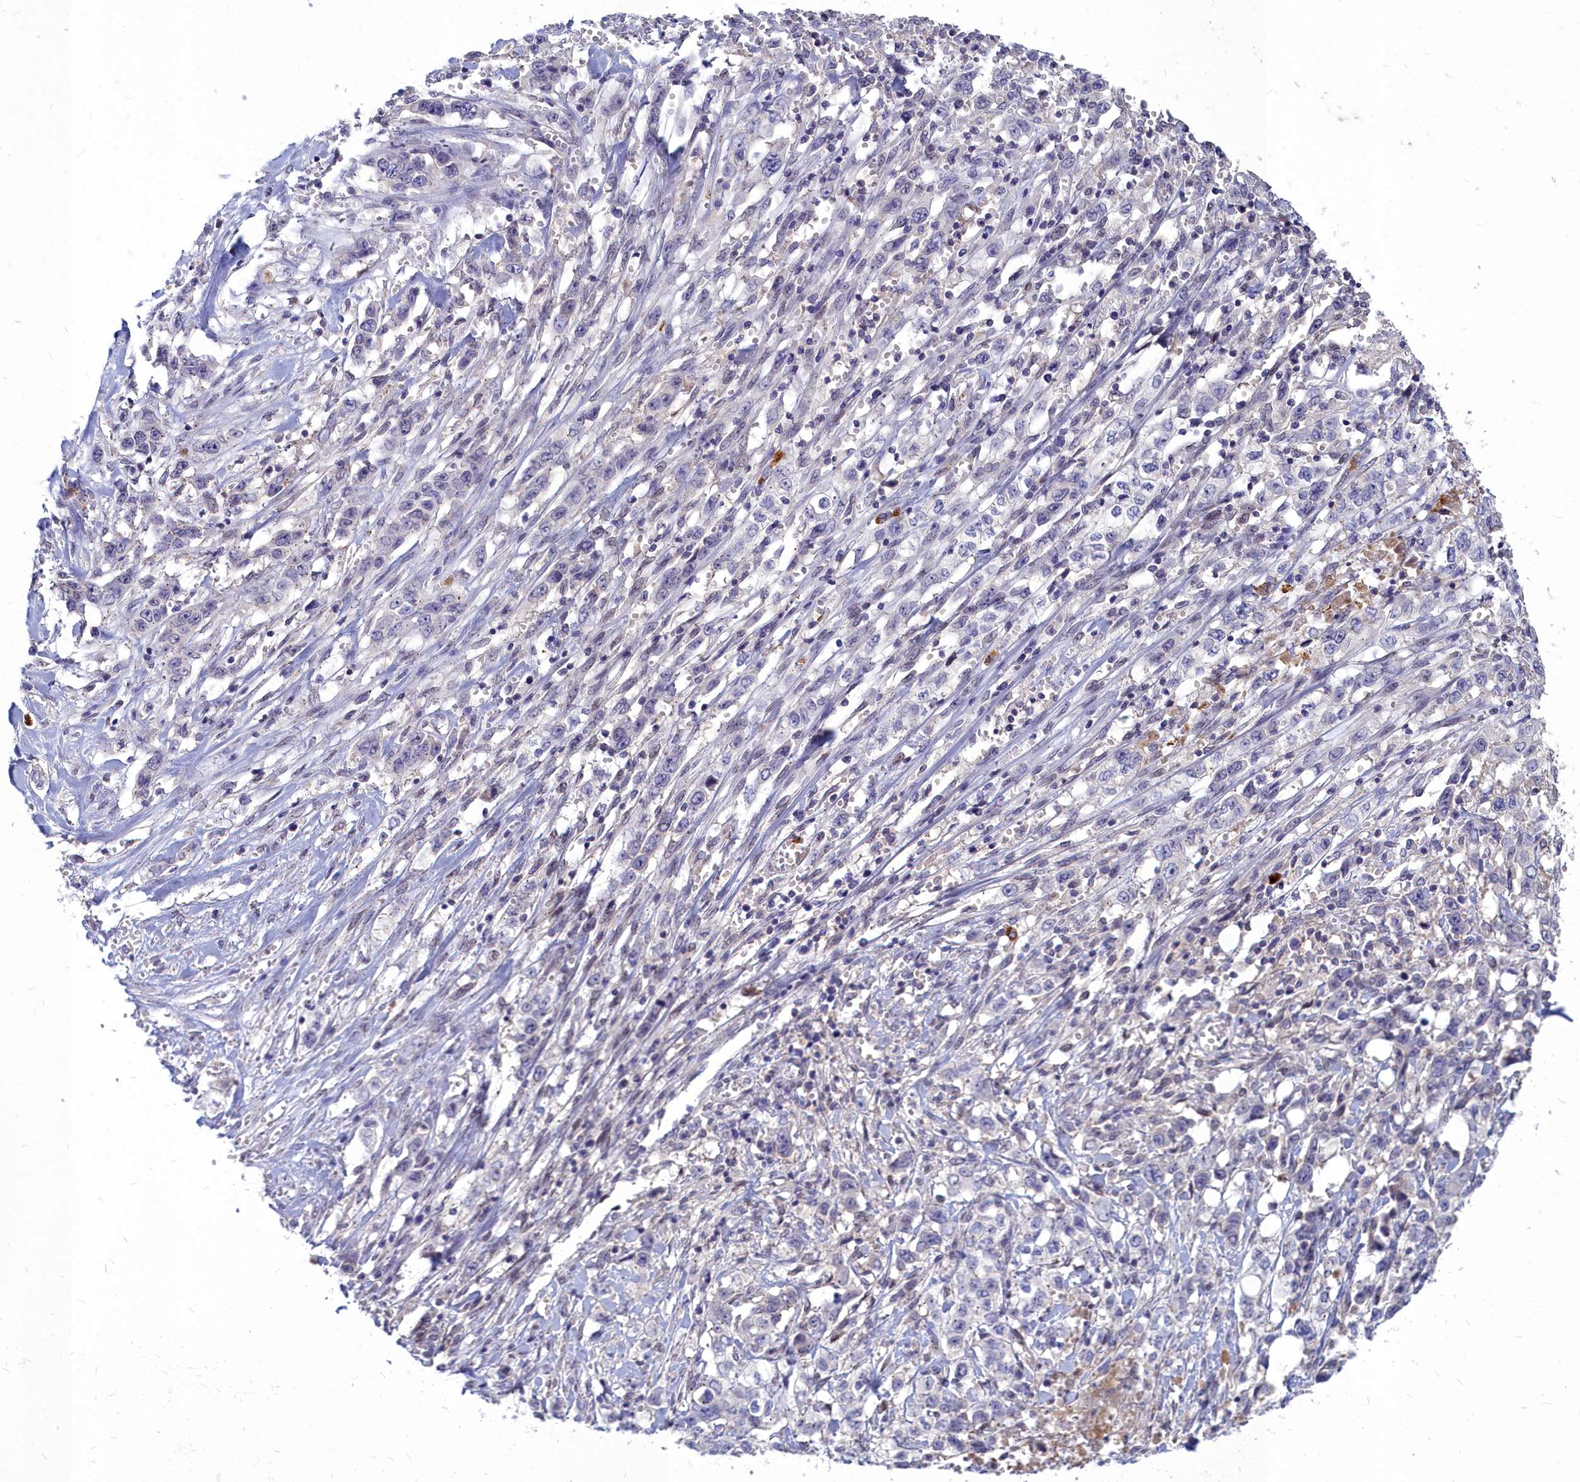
{"staining": {"intensity": "negative", "quantity": "none", "location": "none"}, "tissue": "stomach cancer", "cell_type": "Tumor cells", "image_type": "cancer", "snomed": [{"axis": "morphology", "description": "Adenocarcinoma, NOS"}, {"axis": "topography", "description": "Stomach, upper"}], "caption": "Photomicrograph shows no significant protein expression in tumor cells of stomach cancer (adenocarcinoma).", "gene": "NOXA1", "patient": {"sex": "male", "age": 62}}